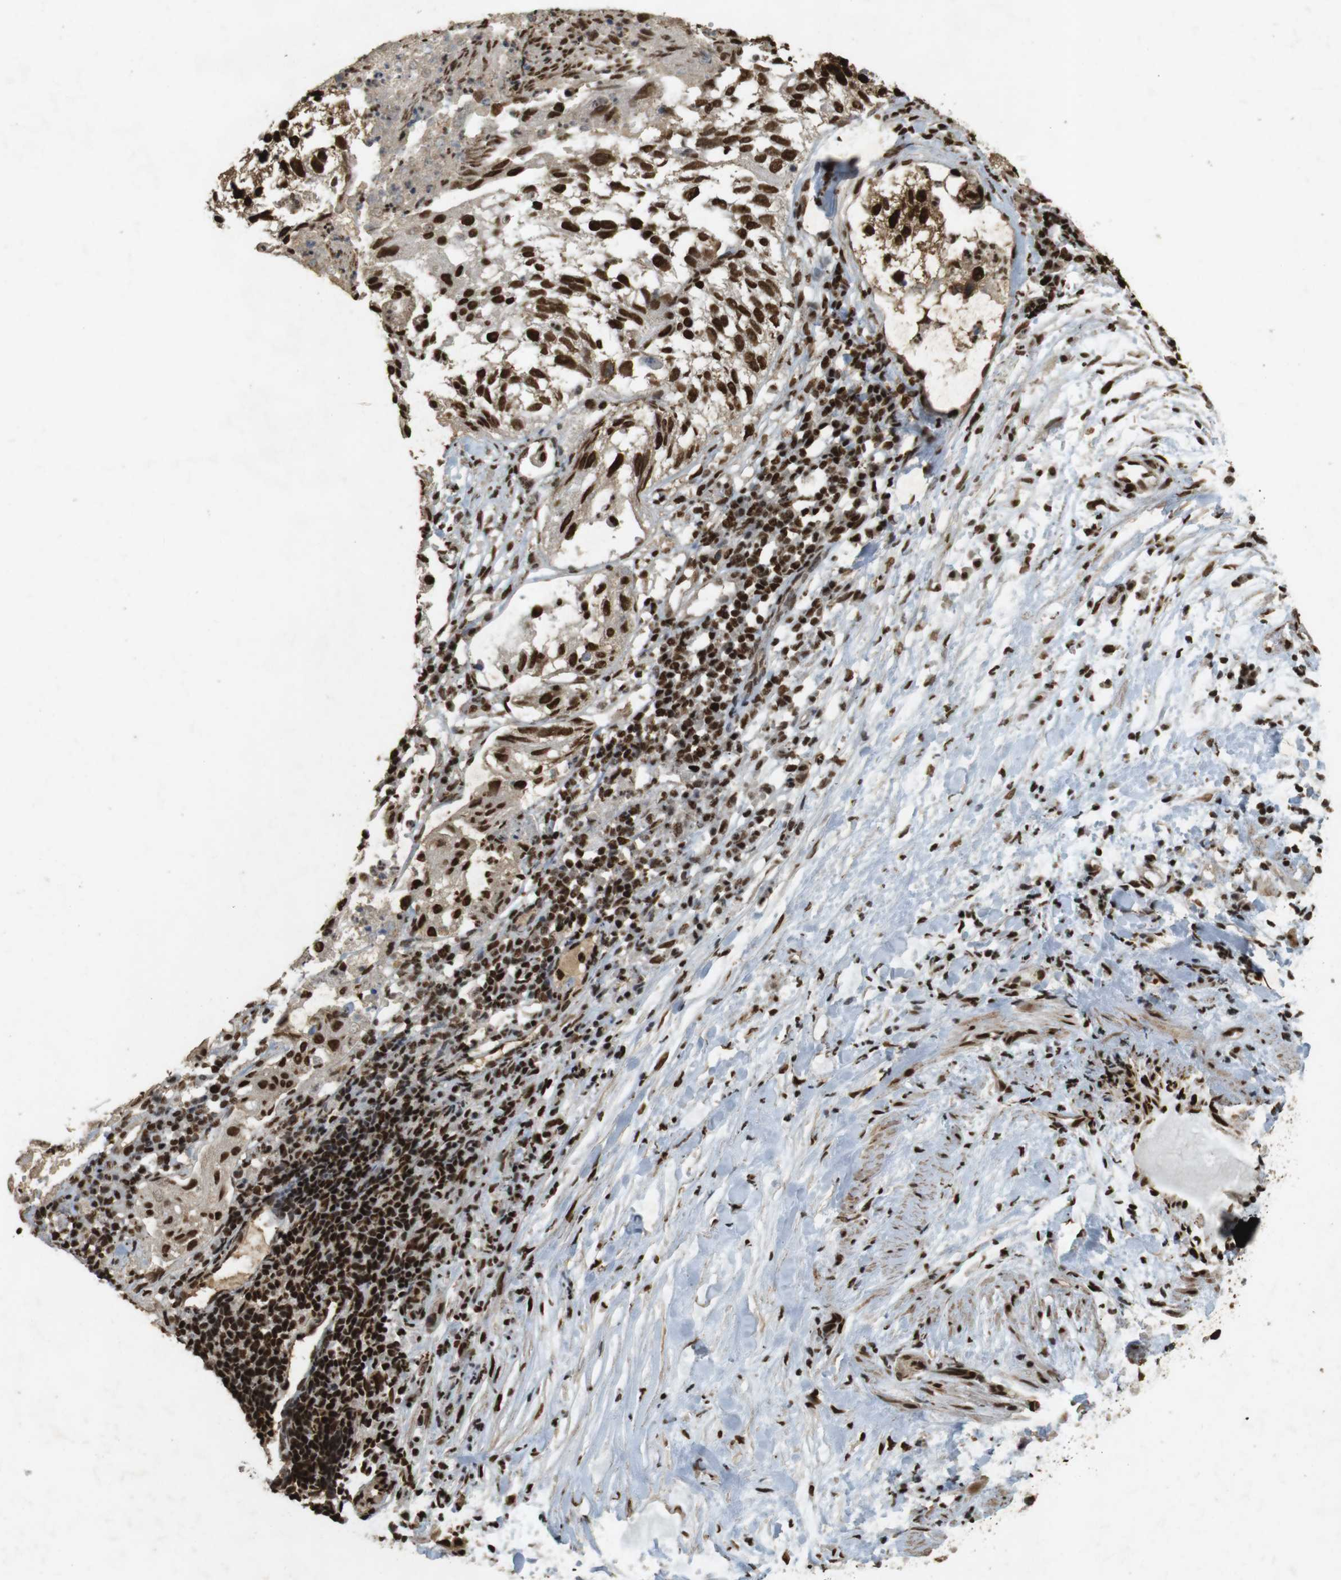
{"staining": {"intensity": "strong", "quantity": ">75%", "location": "nuclear"}, "tissue": "lung cancer", "cell_type": "Tumor cells", "image_type": "cancer", "snomed": [{"axis": "morphology", "description": "Inflammation, NOS"}, {"axis": "morphology", "description": "Squamous cell carcinoma, NOS"}, {"axis": "topography", "description": "Lymph node"}, {"axis": "topography", "description": "Soft tissue"}, {"axis": "topography", "description": "Lung"}], "caption": "Lung cancer tissue shows strong nuclear expression in about >75% of tumor cells, visualized by immunohistochemistry.", "gene": "GATA4", "patient": {"sex": "male", "age": 66}}